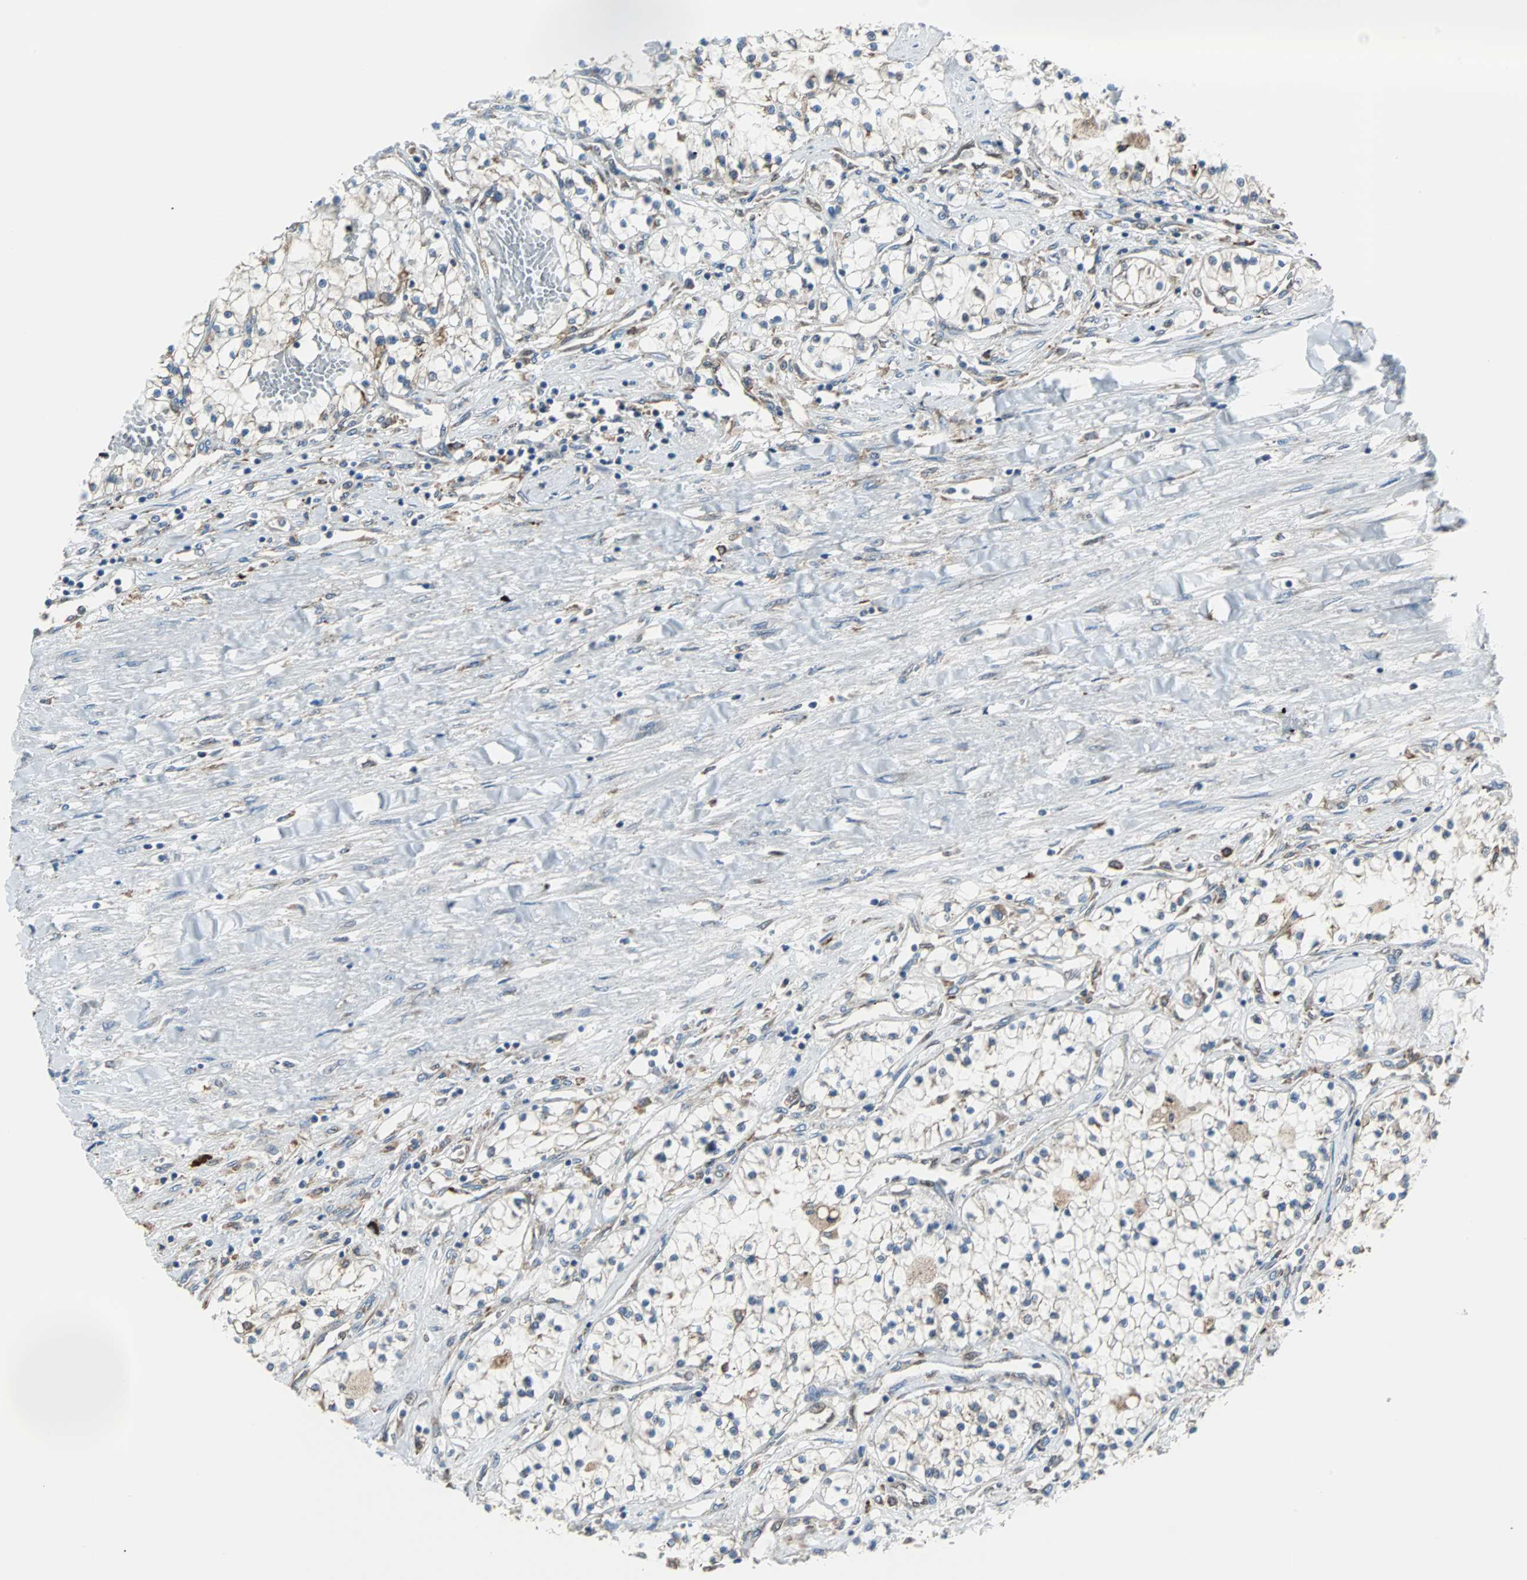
{"staining": {"intensity": "weak", "quantity": "<25%", "location": "cytoplasmic/membranous"}, "tissue": "renal cancer", "cell_type": "Tumor cells", "image_type": "cancer", "snomed": [{"axis": "morphology", "description": "Adenocarcinoma, NOS"}, {"axis": "topography", "description": "Kidney"}], "caption": "There is no significant positivity in tumor cells of renal cancer.", "gene": "PDIA4", "patient": {"sex": "male", "age": 68}}